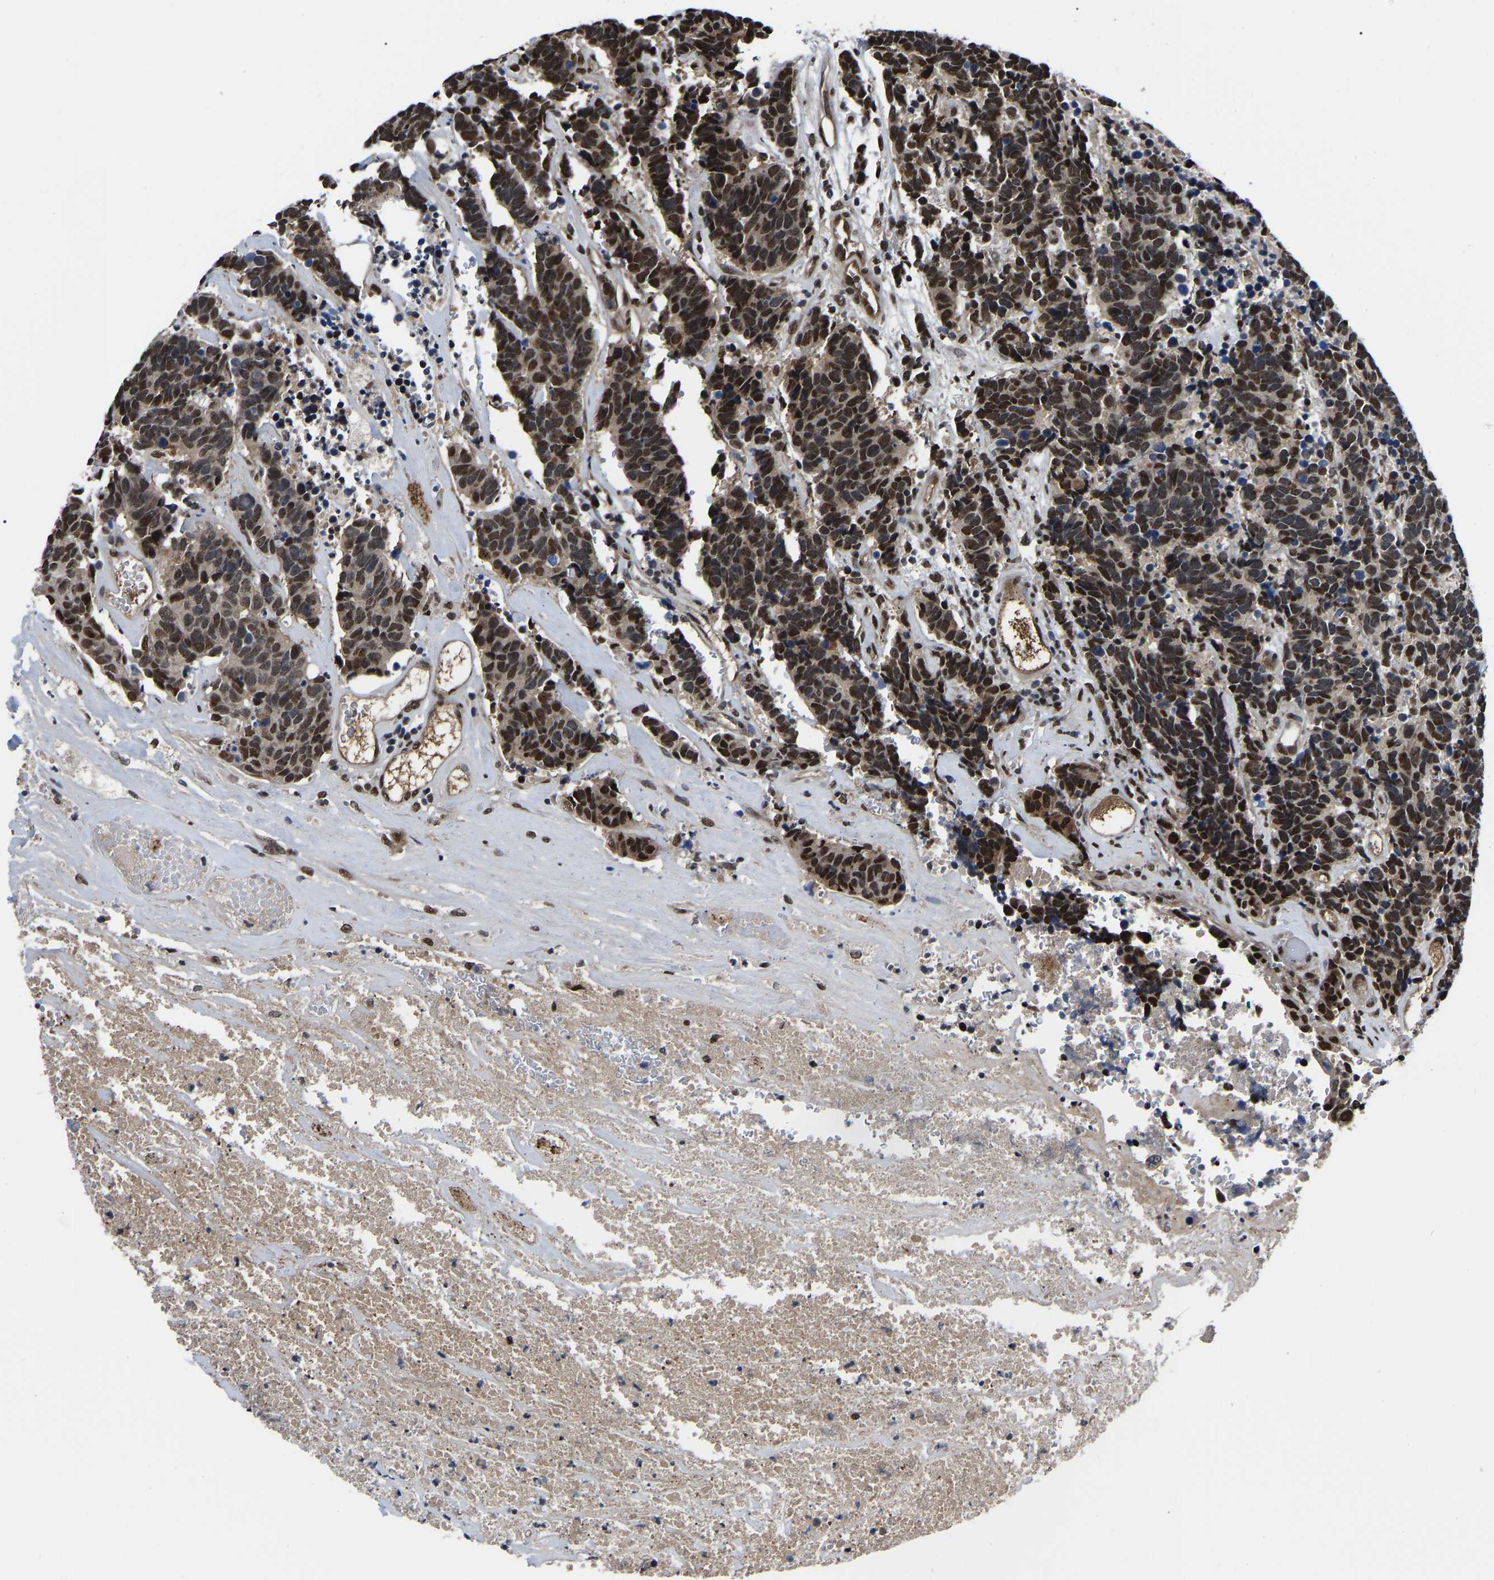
{"staining": {"intensity": "strong", "quantity": ">75%", "location": "nuclear"}, "tissue": "carcinoid", "cell_type": "Tumor cells", "image_type": "cancer", "snomed": [{"axis": "morphology", "description": "Carcinoma, NOS"}, {"axis": "morphology", "description": "Carcinoid, malignant, NOS"}, {"axis": "topography", "description": "Urinary bladder"}], "caption": "A micrograph of carcinoid (malignant) stained for a protein displays strong nuclear brown staining in tumor cells. Nuclei are stained in blue.", "gene": "TRIM35", "patient": {"sex": "male", "age": 57}}